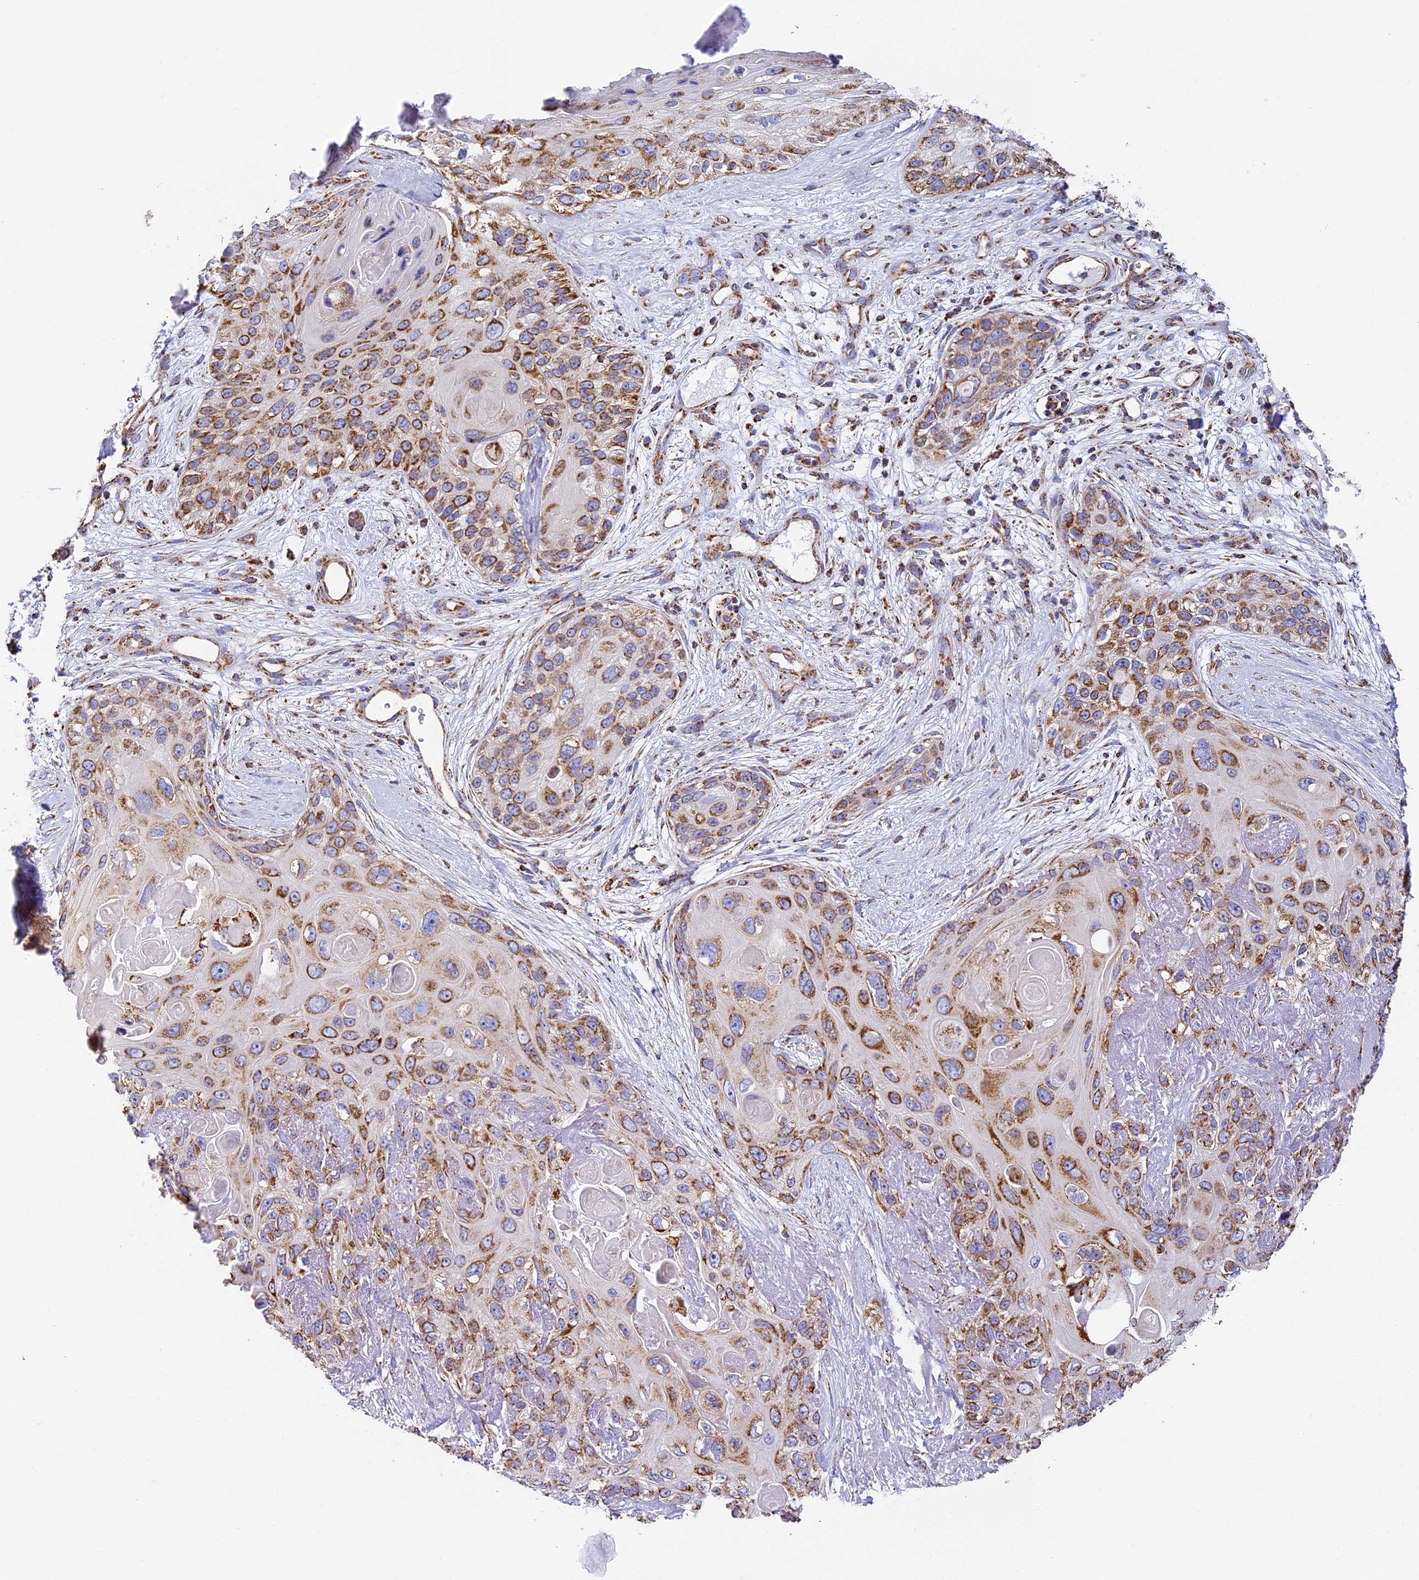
{"staining": {"intensity": "moderate", "quantity": ">75%", "location": "cytoplasmic/membranous"}, "tissue": "skin cancer", "cell_type": "Tumor cells", "image_type": "cancer", "snomed": [{"axis": "morphology", "description": "Normal tissue, NOS"}, {"axis": "morphology", "description": "Squamous cell carcinoma, NOS"}, {"axis": "topography", "description": "Skin"}], "caption": "The image exhibits a brown stain indicating the presence of a protein in the cytoplasmic/membranous of tumor cells in skin cancer (squamous cell carcinoma). (DAB IHC with brightfield microscopy, high magnification).", "gene": "STK17A", "patient": {"sex": "male", "age": 72}}